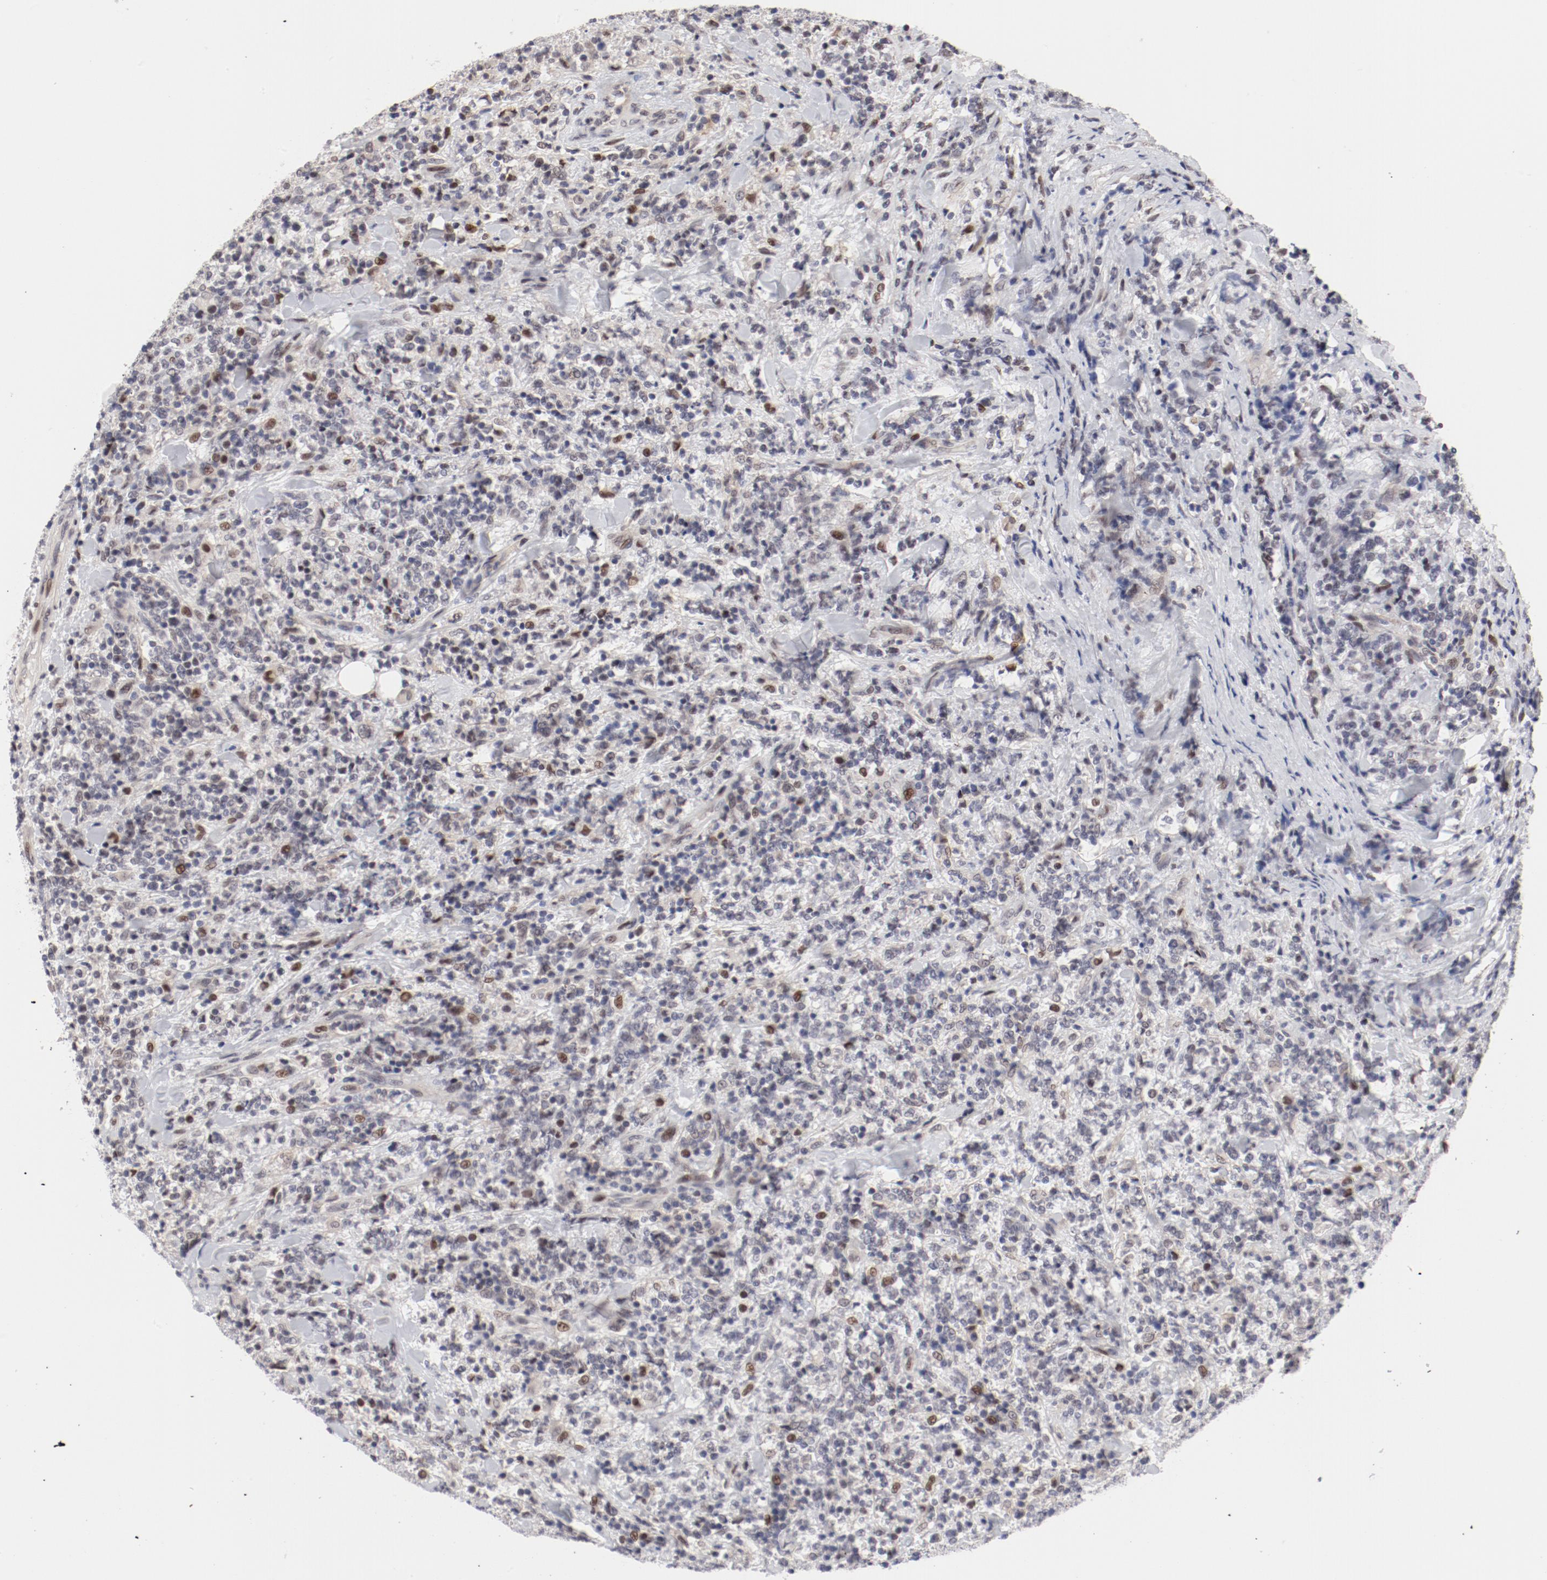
{"staining": {"intensity": "moderate", "quantity": "<25%", "location": "nuclear"}, "tissue": "lymphoma", "cell_type": "Tumor cells", "image_type": "cancer", "snomed": [{"axis": "morphology", "description": "Malignant lymphoma, non-Hodgkin's type, High grade"}, {"axis": "topography", "description": "Soft tissue"}], "caption": "Approximately <25% of tumor cells in high-grade malignant lymphoma, non-Hodgkin's type show moderate nuclear protein expression as visualized by brown immunohistochemical staining.", "gene": "FSCB", "patient": {"sex": "male", "age": 18}}